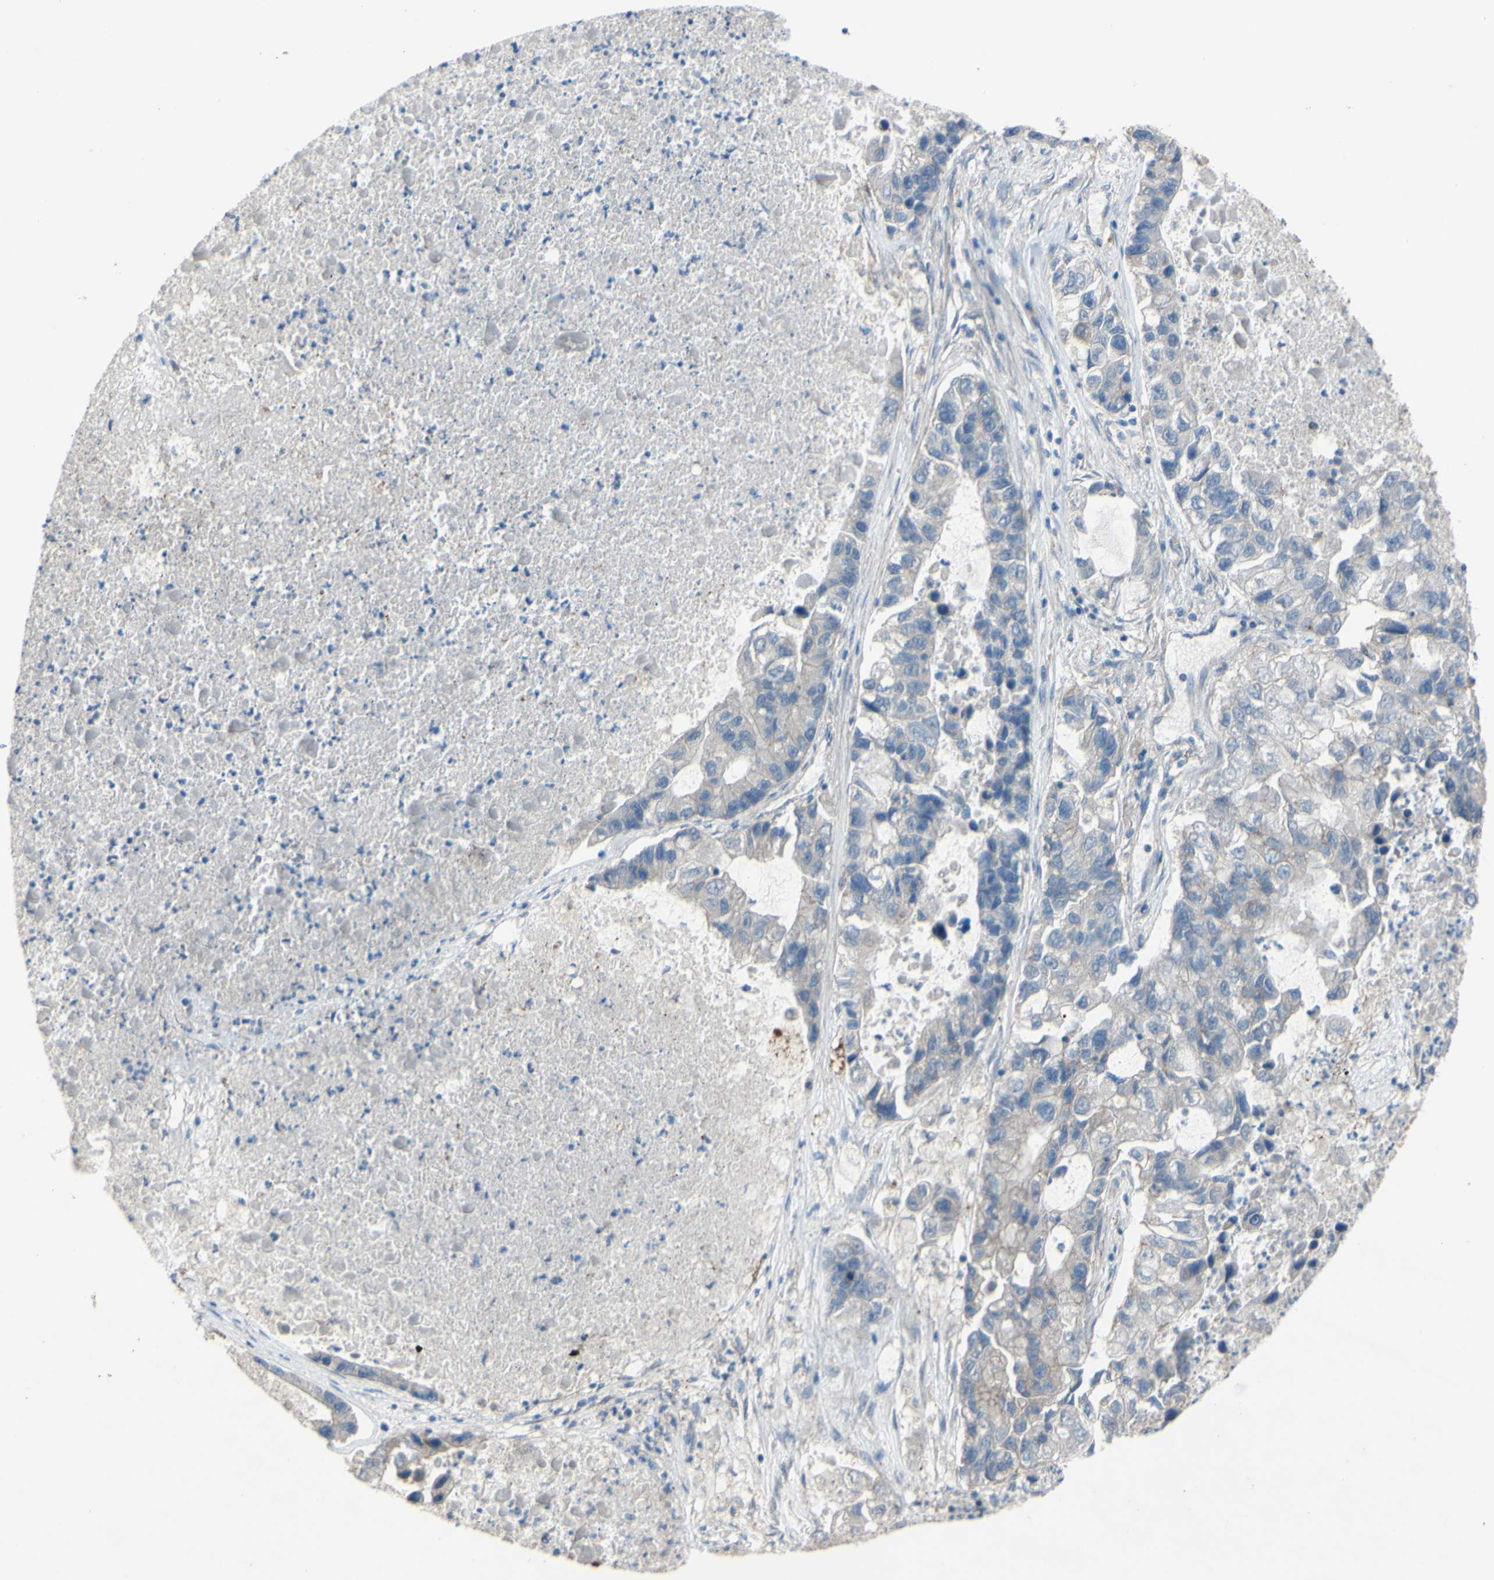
{"staining": {"intensity": "negative", "quantity": "none", "location": "none"}, "tissue": "lung cancer", "cell_type": "Tumor cells", "image_type": "cancer", "snomed": [{"axis": "morphology", "description": "Adenocarcinoma, NOS"}, {"axis": "topography", "description": "Lung"}], "caption": "Tumor cells show no significant staining in adenocarcinoma (lung).", "gene": "CDCP1", "patient": {"sex": "female", "age": 51}}